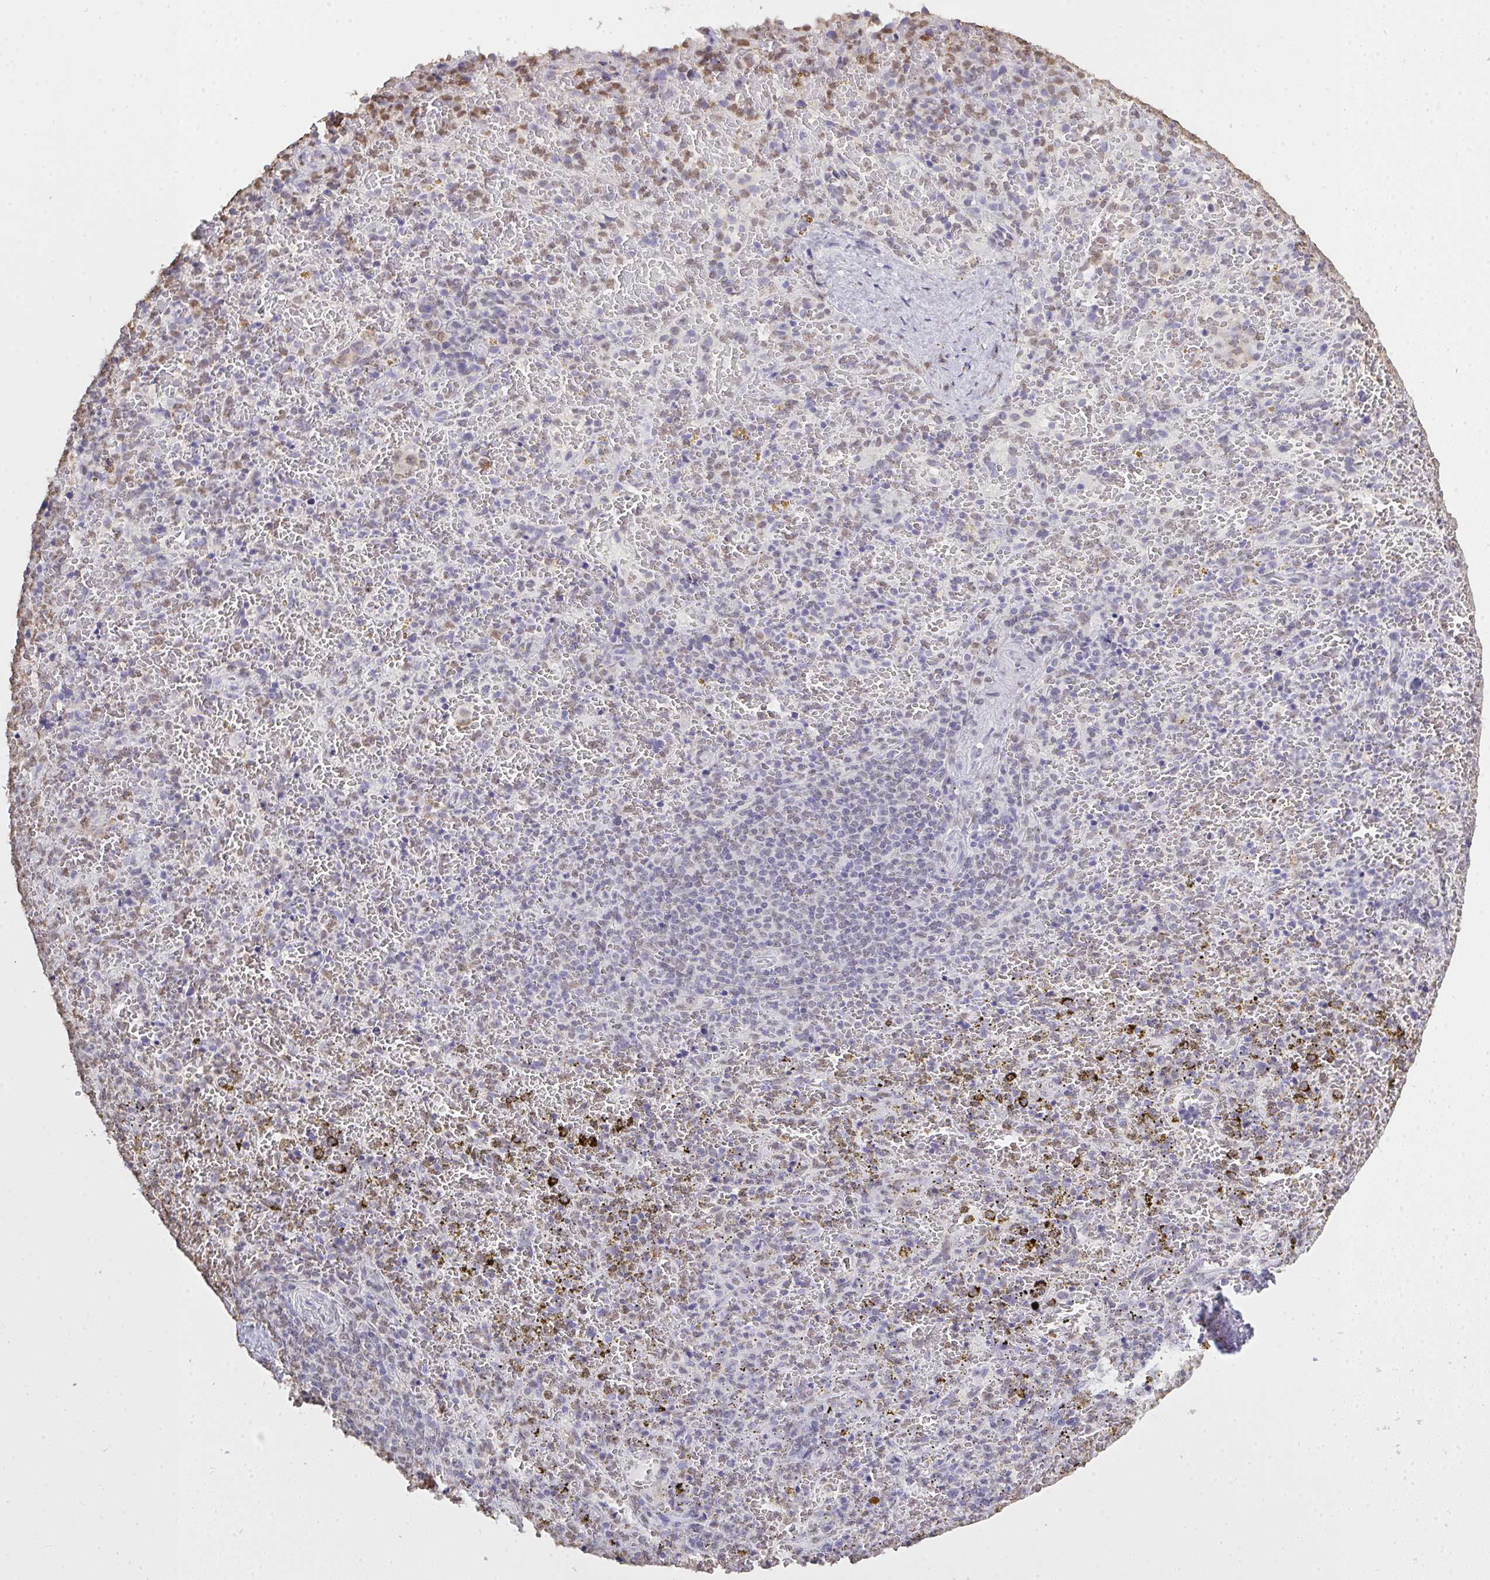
{"staining": {"intensity": "weak", "quantity": "<25%", "location": "nuclear"}, "tissue": "spleen", "cell_type": "Cells in red pulp", "image_type": "normal", "snomed": [{"axis": "morphology", "description": "Normal tissue, NOS"}, {"axis": "topography", "description": "Spleen"}], "caption": "This is an immunohistochemistry (IHC) micrograph of unremarkable human spleen. There is no expression in cells in red pulp.", "gene": "SEMA6B", "patient": {"sex": "female", "age": 50}}